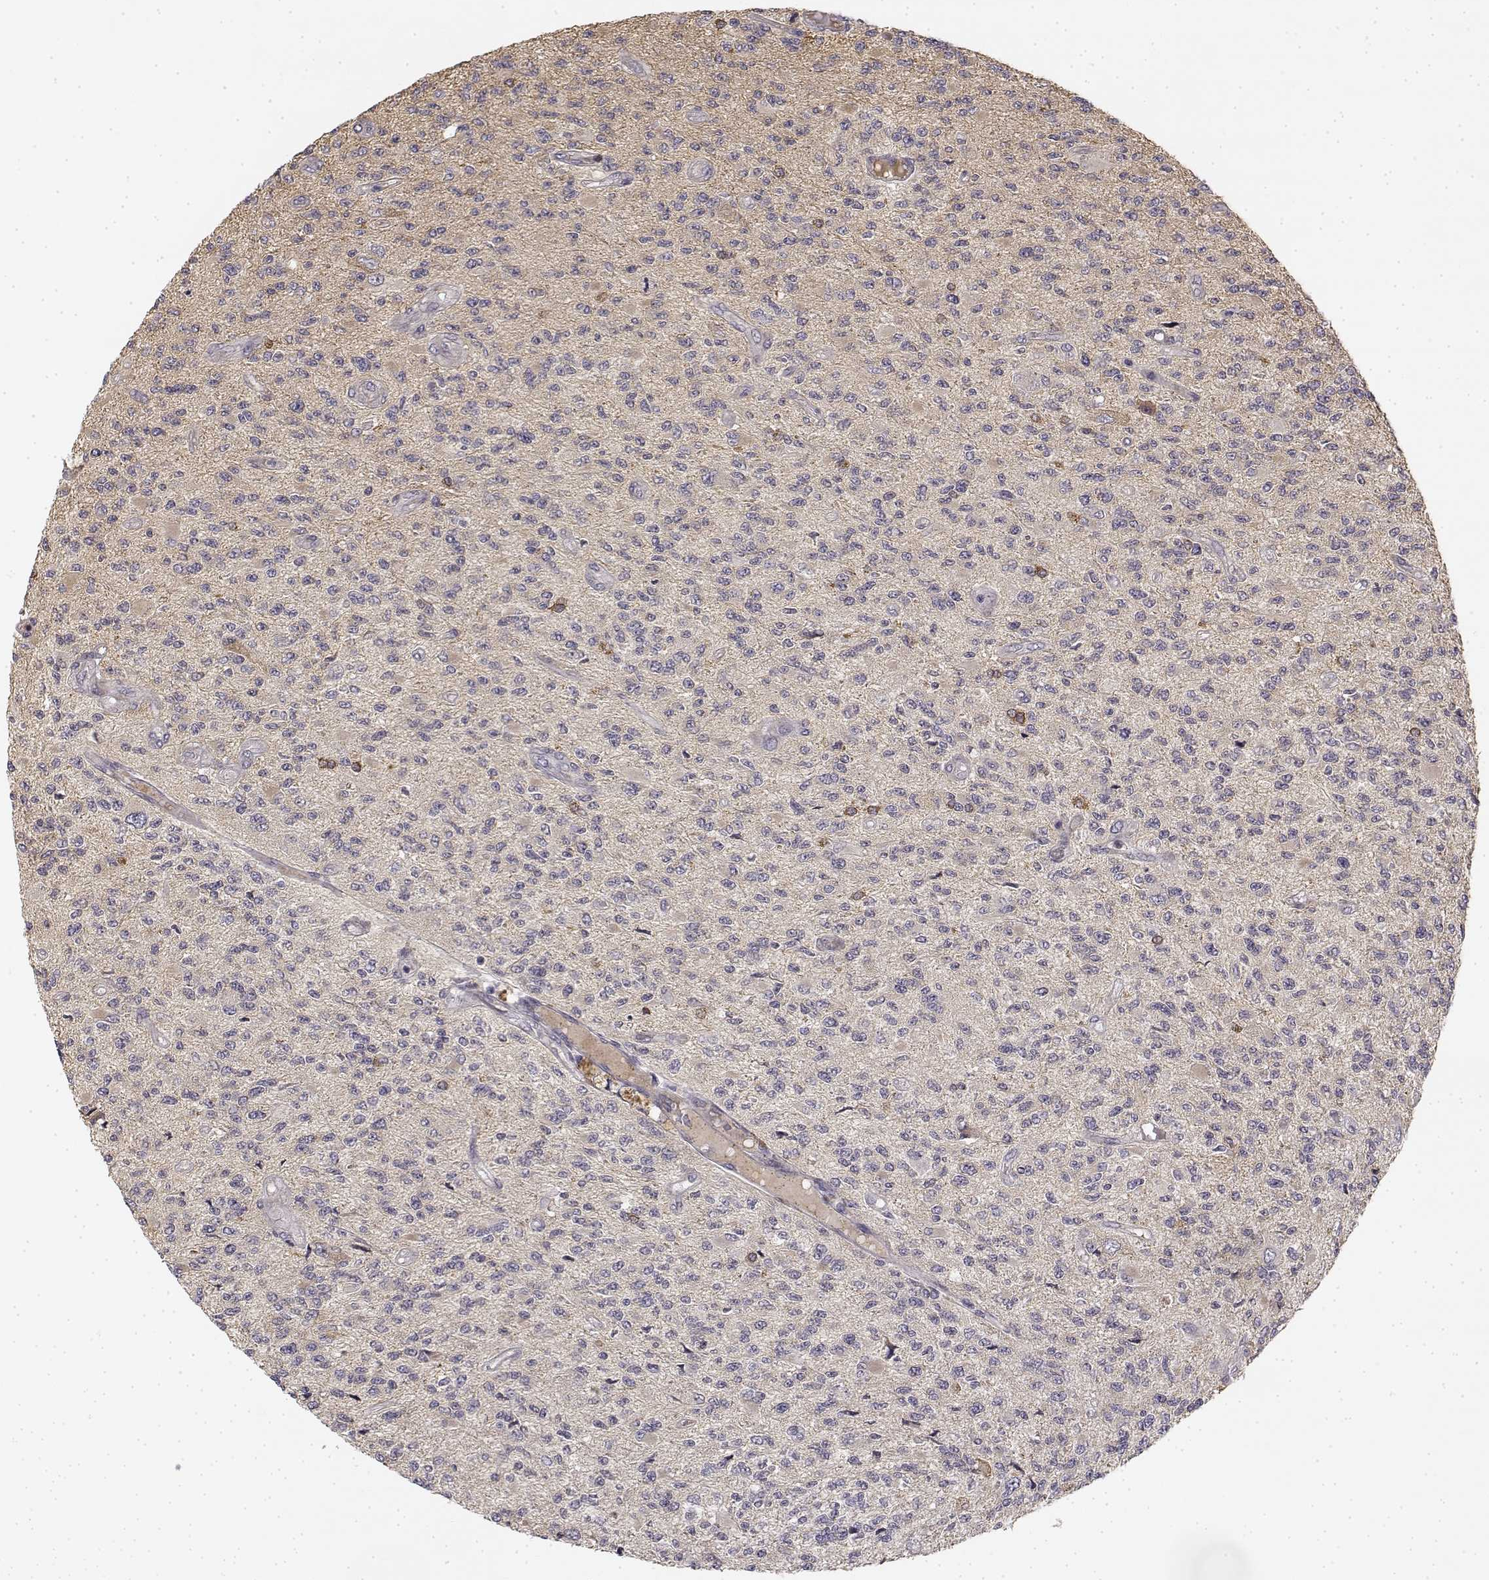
{"staining": {"intensity": "negative", "quantity": "none", "location": "none"}, "tissue": "glioma", "cell_type": "Tumor cells", "image_type": "cancer", "snomed": [{"axis": "morphology", "description": "Glioma, malignant, High grade"}, {"axis": "topography", "description": "Brain"}], "caption": "A micrograph of human glioma is negative for staining in tumor cells. Nuclei are stained in blue.", "gene": "MED12L", "patient": {"sex": "female", "age": 63}}